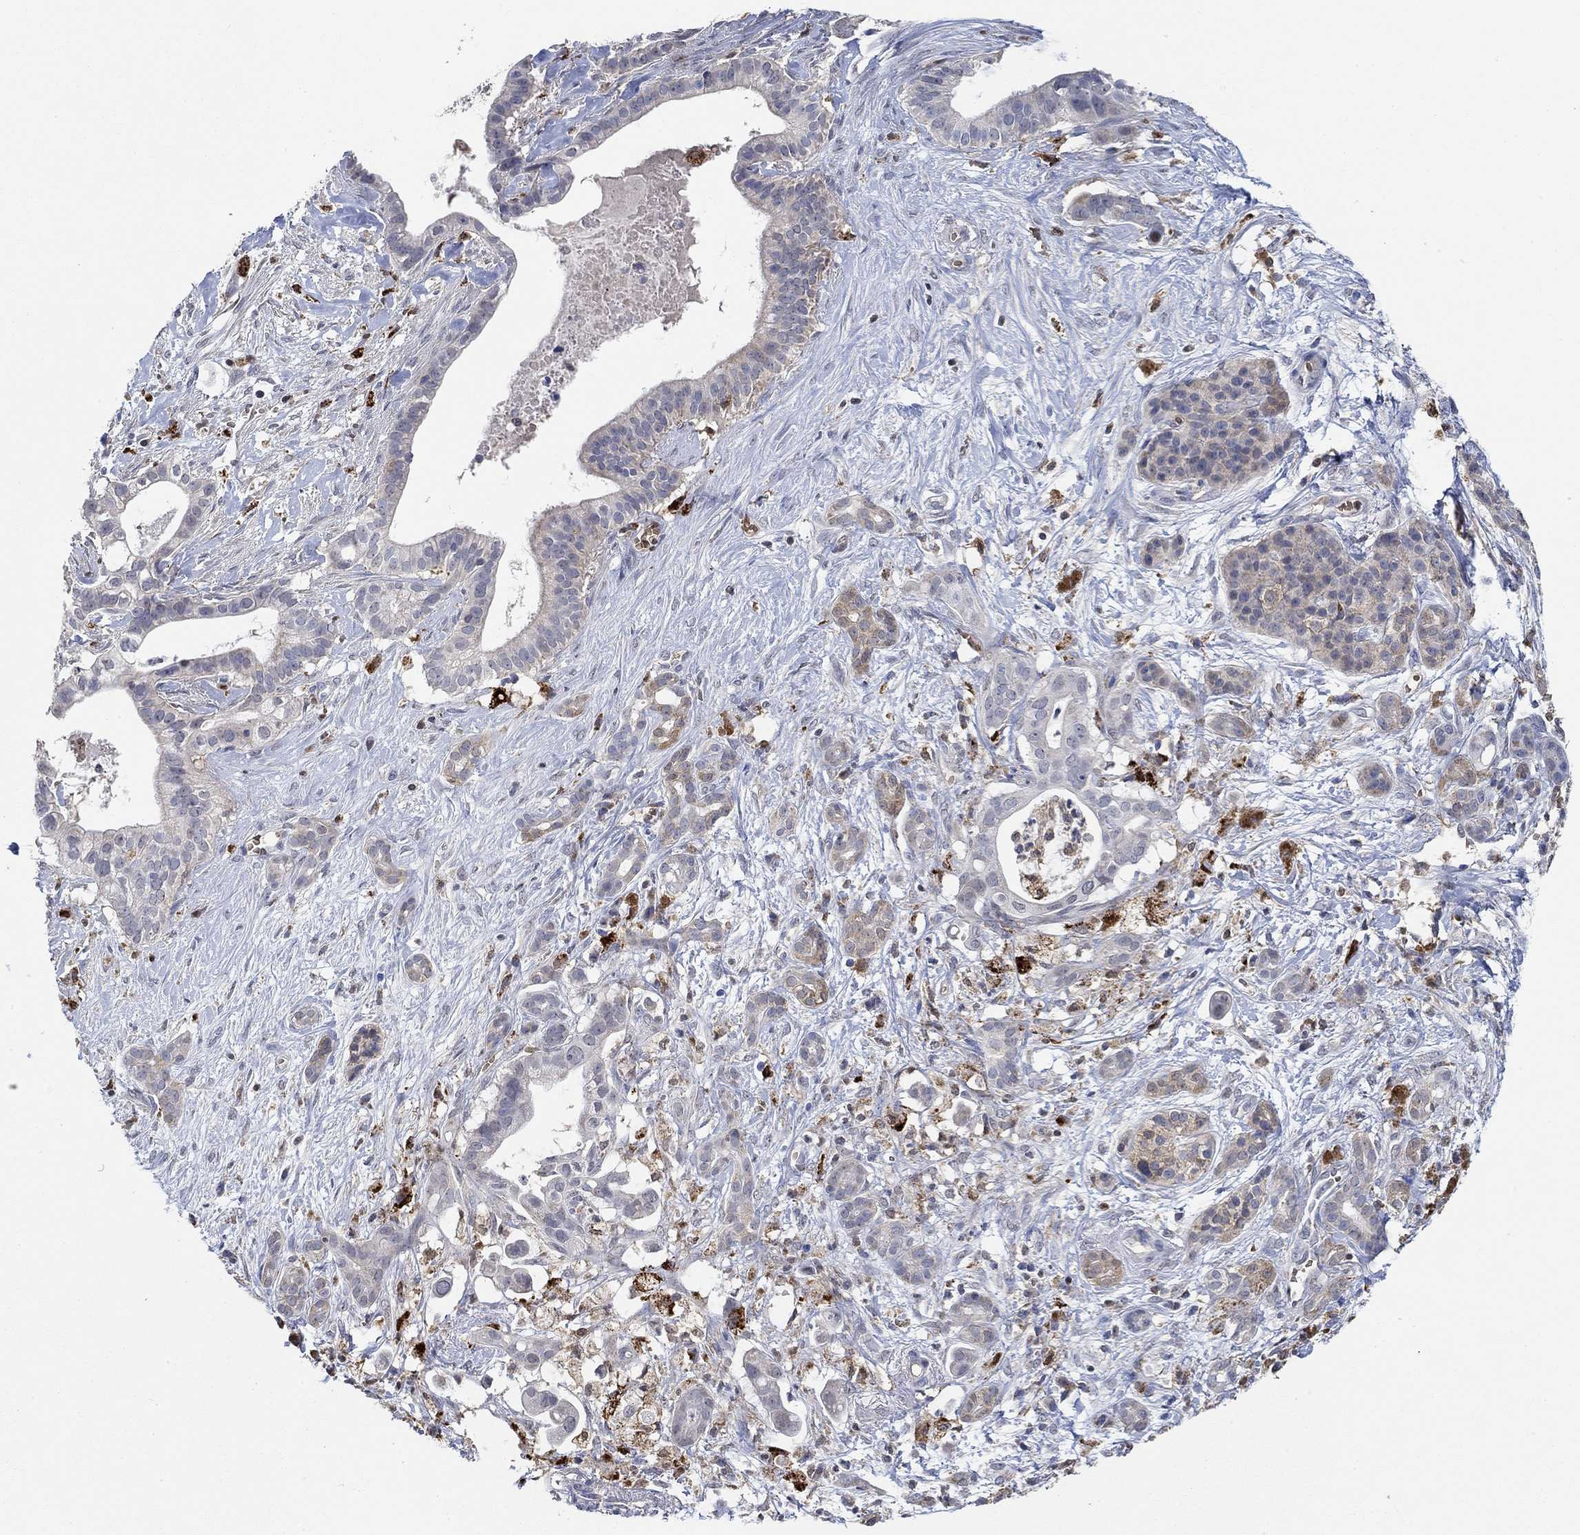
{"staining": {"intensity": "negative", "quantity": "none", "location": "none"}, "tissue": "pancreatic cancer", "cell_type": "Tumor cells", "image_type": "cancer", "snomed": [{"axis": "morphology", "description": "Adenocarcinoma, NOS"}, {"axis": "topography", "description": "Pancreas"}], "caption": "Tumor cells show no significant positivity in adenocarcinoma (pancreatic).", "gene": "MPP1", "patient": {"sex": "male", "age": 61}}